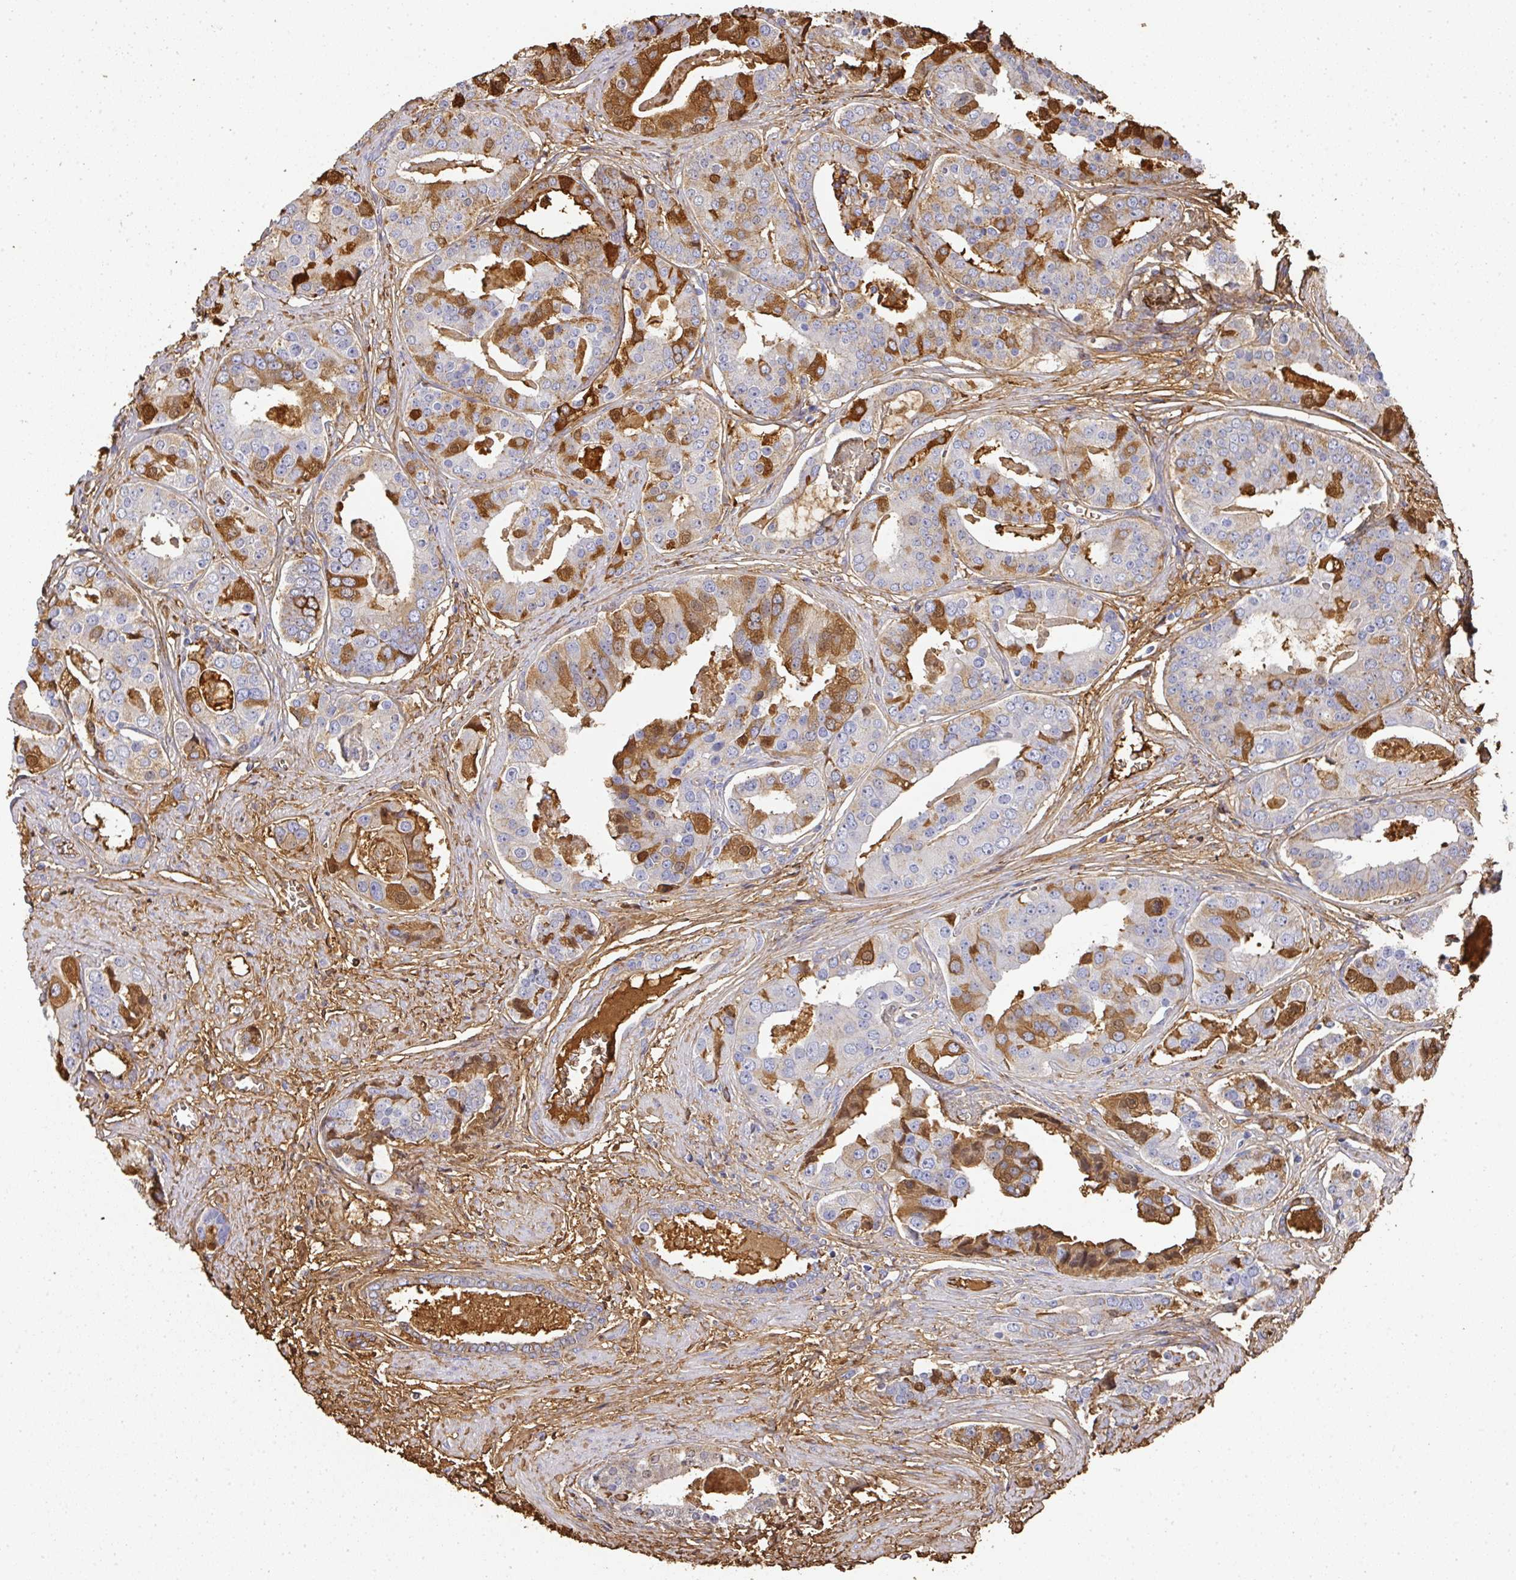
{"staining": {"intensity": "moderate", "quantity": "25%-75%", "location": "cytoplasmic/membranous,nuclear"}, "tissue": "prostate cancer", "cell_type": "Tumor cells", "image_type": "cancer", "snomed": [{"axis": "morphology", "description": "Adenocarcinoma, High grade"}, {"axis": "topography", "description": "Prostate"}], "caption": "This image reveals immunohistochemistry (IHC) staining of human adenocarcinoma (high-grade) (prostate), with medium moderate cytoplasmic/membranous and nuclear positivity in approximately 25%-75% of tumor cells.", "gene": "ALB", "patient": {"sex": "male", "age": 71}}